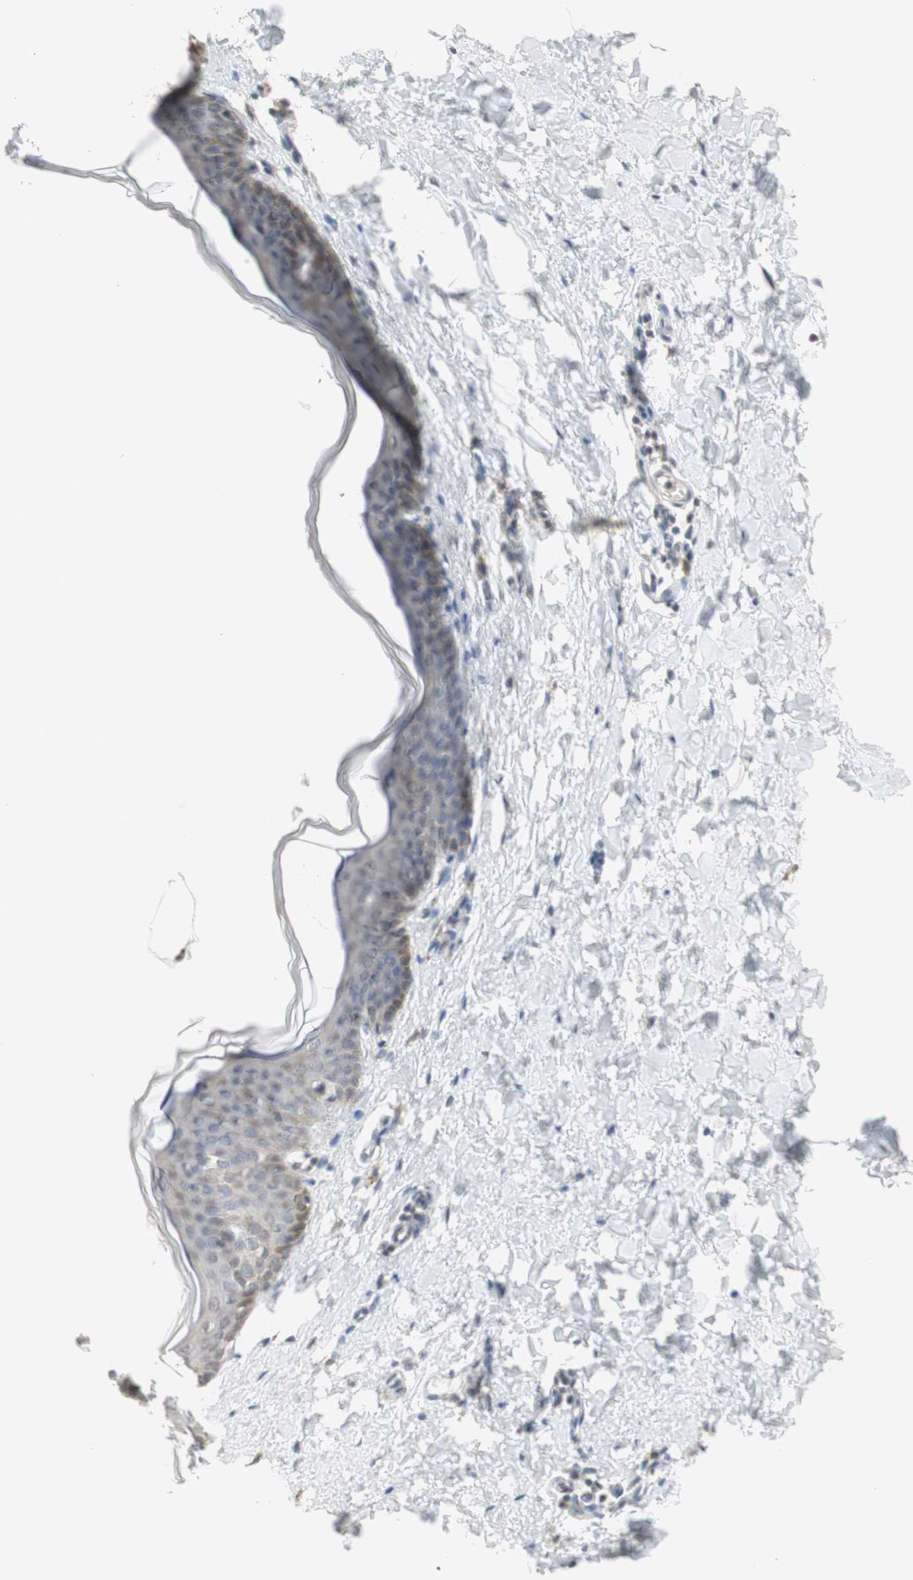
{"staining": {"intensity": "negative", "quantity": "none", "location": "none"}, "tissue": "skin", "cell_type": "Fibroblasts", "image_type": "normal", "snomed": [{"axis": "morphology", "description": "Normal tissue, NOS"}, {"axis": "topography", "description": "Skin"}], "caption": "High magnification brightfield microscopy of benign skin stained with DAB (brown) and counterstained with hematoxylin (blue): fibroblasts show no significant staining.", "gene": "GLI1", "patient": {"sex": "female", "age": 17}}